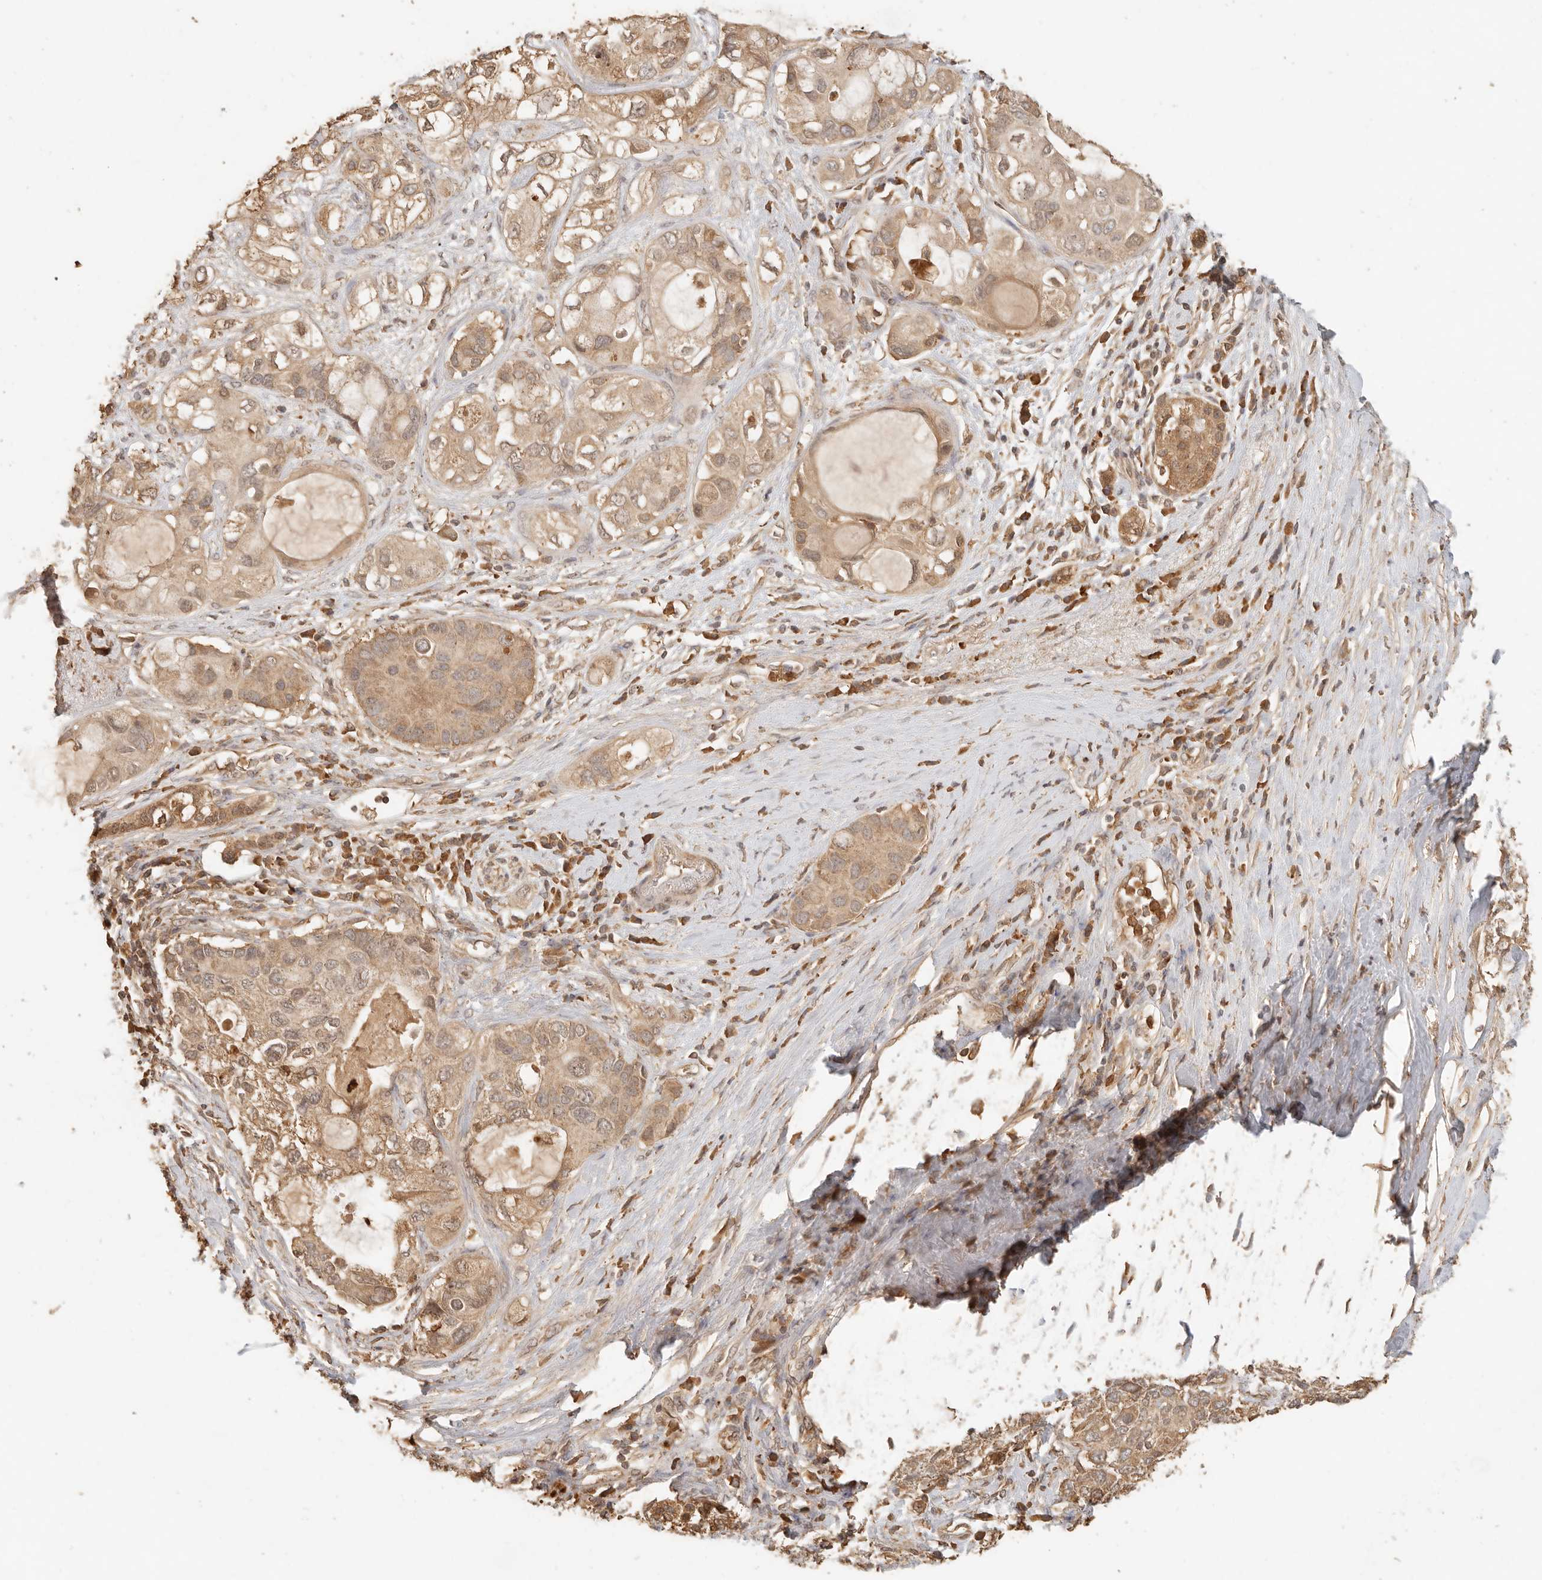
{"staining": {"intensity": "moderate", "quantity": ">75%", "location": "cytoplasmic/membranous"}, "tissue": "pancreatic cancer", "cell_type": "Tumor cells", "image_type": "cancer", "snomed": [{"axis": "morphology", "description": "Adenocarcinoma, NOS"}, {"axis": "topography", "description": "Pancreas"}], "caption": "This histopathology image exhibits immunohistochemistry staining of adenocarcinoma (pancreatic), with medium moderate cytoplasmic/membranous staining in approximately >75% of tumor cells.", "gene": "INTS11", "patient": {"sex": "female", "age": 56}}